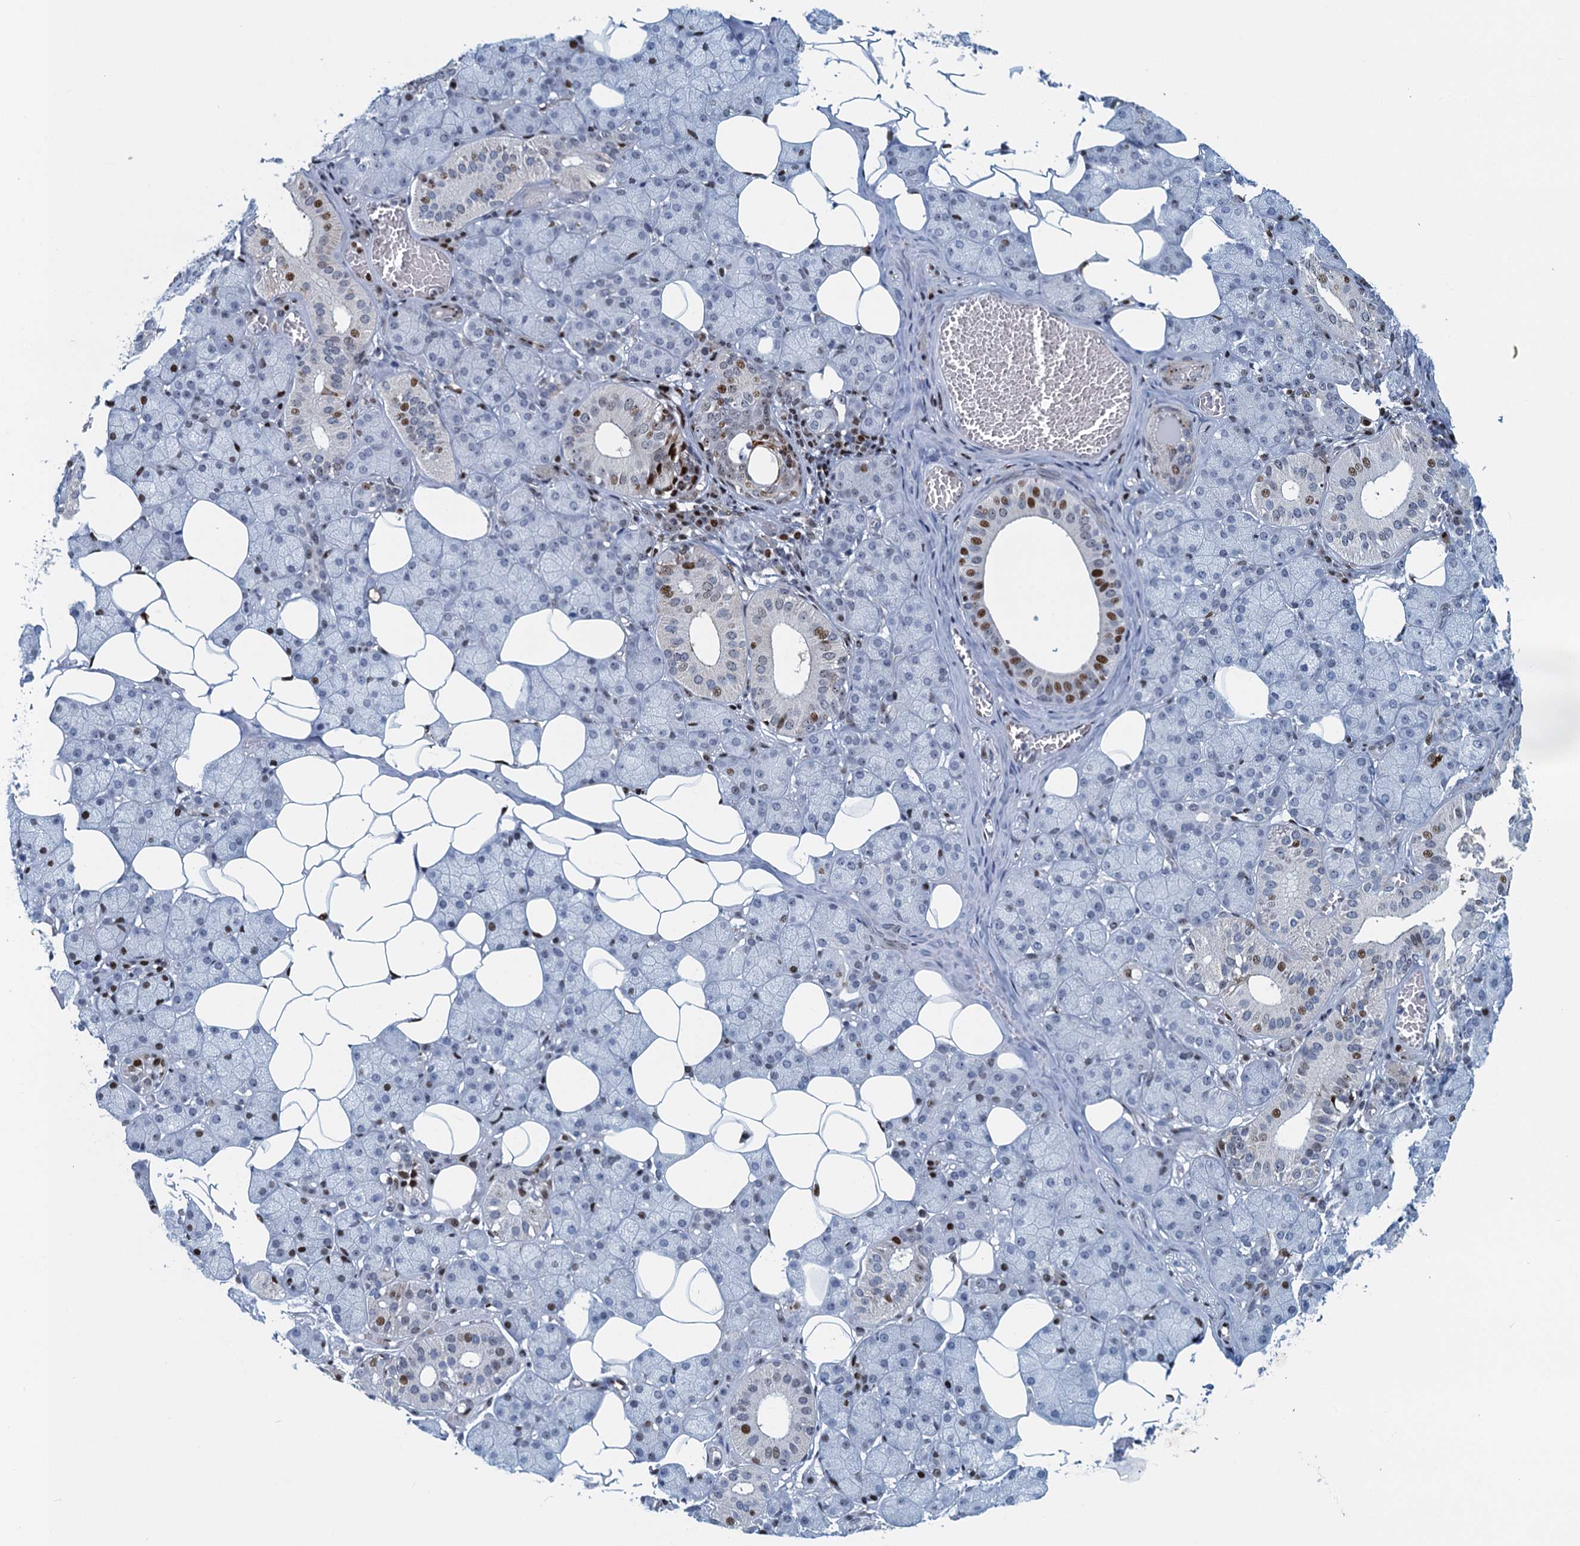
{"staining": {"intensity": "moderate", "quantity": "<25%", "location": "nuclear"}, "tissue": "salivary gland", "cell_type": "Glandular cells", "image_type": "normal", "snomed": [{"axis": "morphology", "description": "Normal tissue, NOS"}, {"axis": "topography", "description": "Salivary gland"}], "caption": "IHC staining of normal salivary gland, which exhibits low levels of moderate nuclear positivity in about <25% of glandular cells indicating moderate nuclear protein expression. The staining was performed using DAB (brown) for protein detection and nuclei were counterstained in hematoxylin (blue).", "gene": "ANKRD13D", "patient": {"sex": "female", "age": 33}}